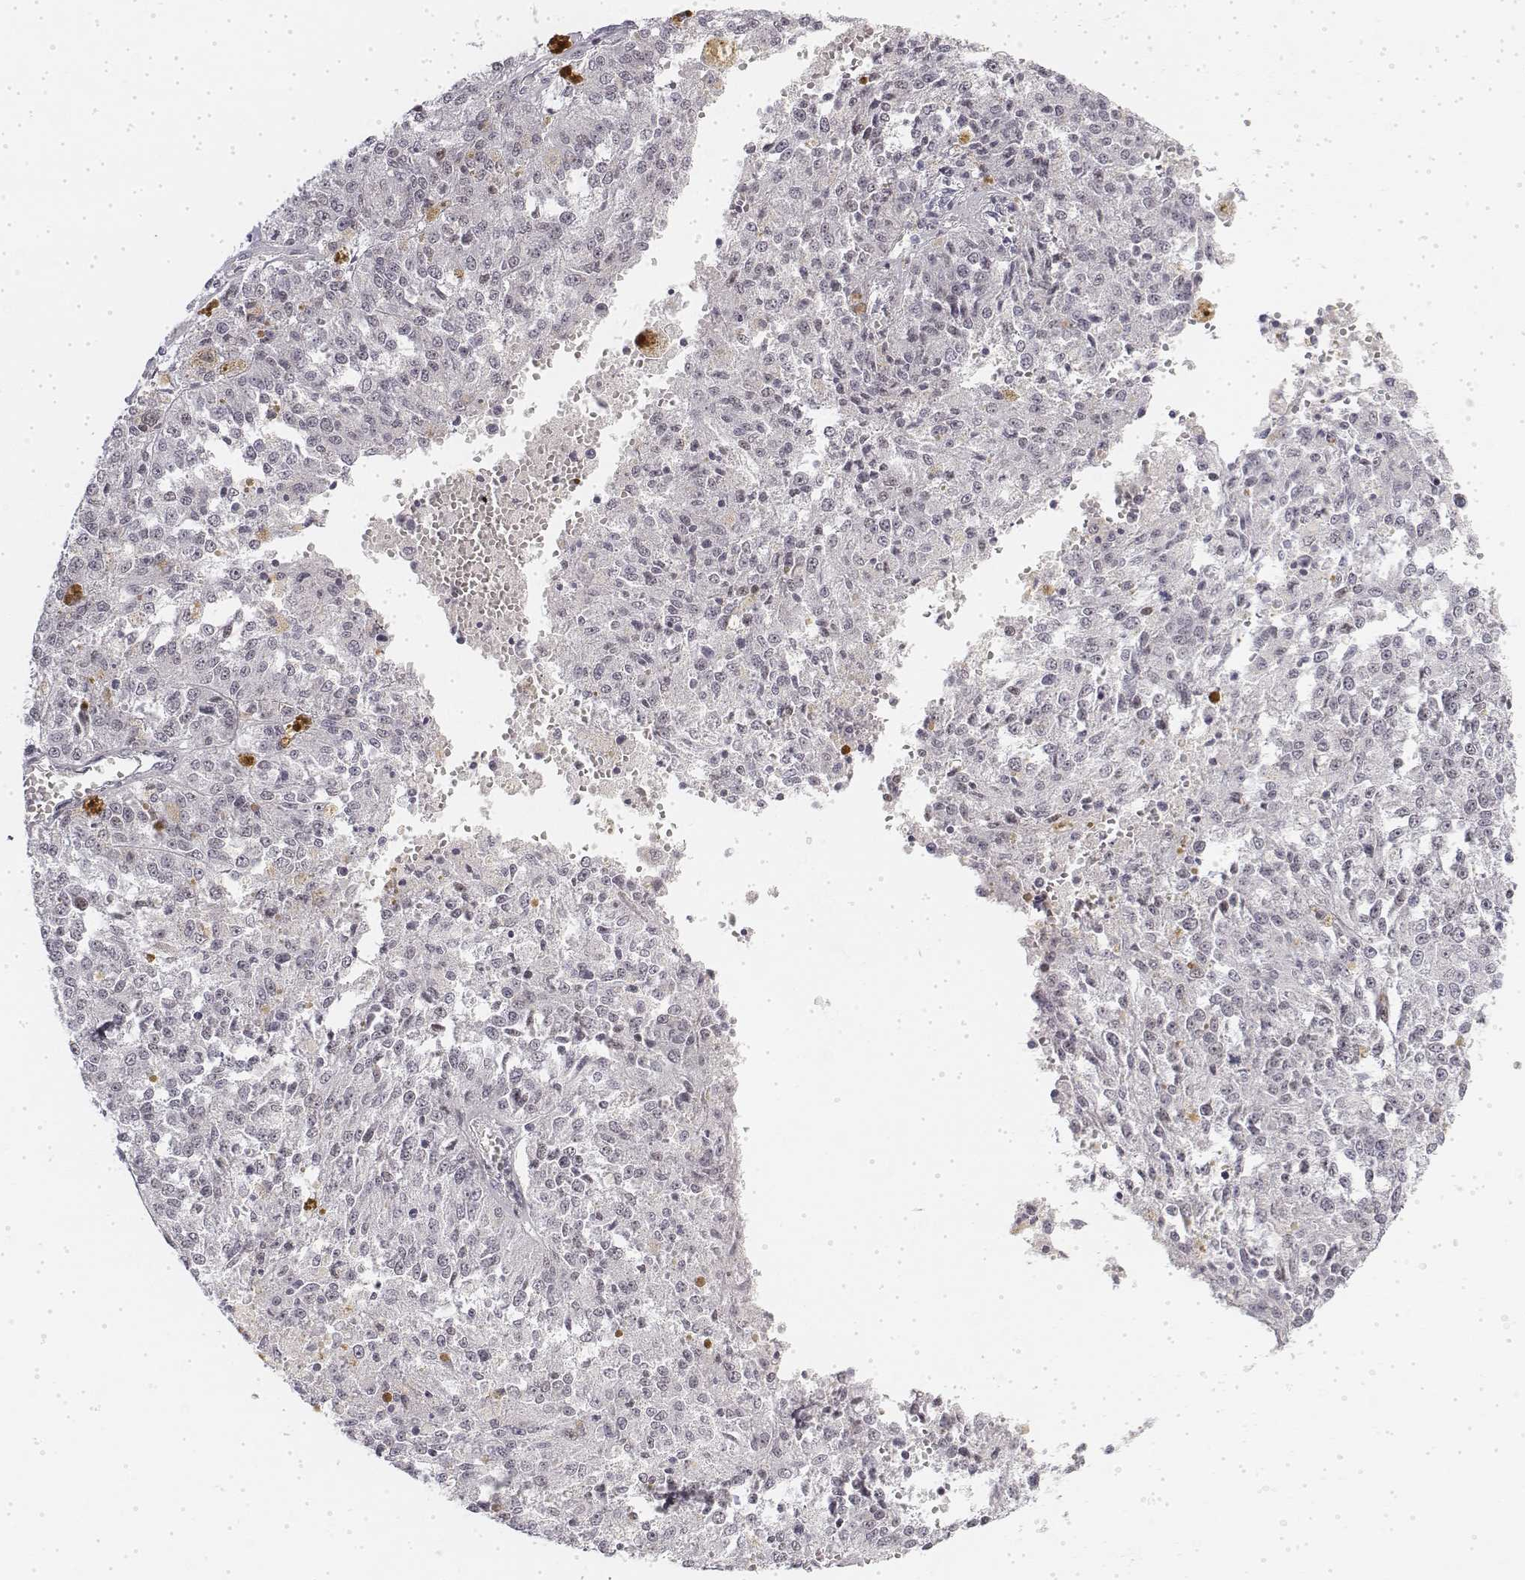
{"staining": {"intensity": "negative", "quantity": "none", "location": "none"}, "tissue": "melanoma", "cell_type": "Tumor cells", "image_type": "cancer", "snomed": [{"axis": "morphology", "description": "Malignant melanoma, Metastatic site"}, {"axis": "topography", "description": "Lymph node"}], "caption": "Tumor cells show no significant expression in malignant melanoma (metastatic site).", "gene": "KRT84", "patient": {"sex": "female", "age": 64}}